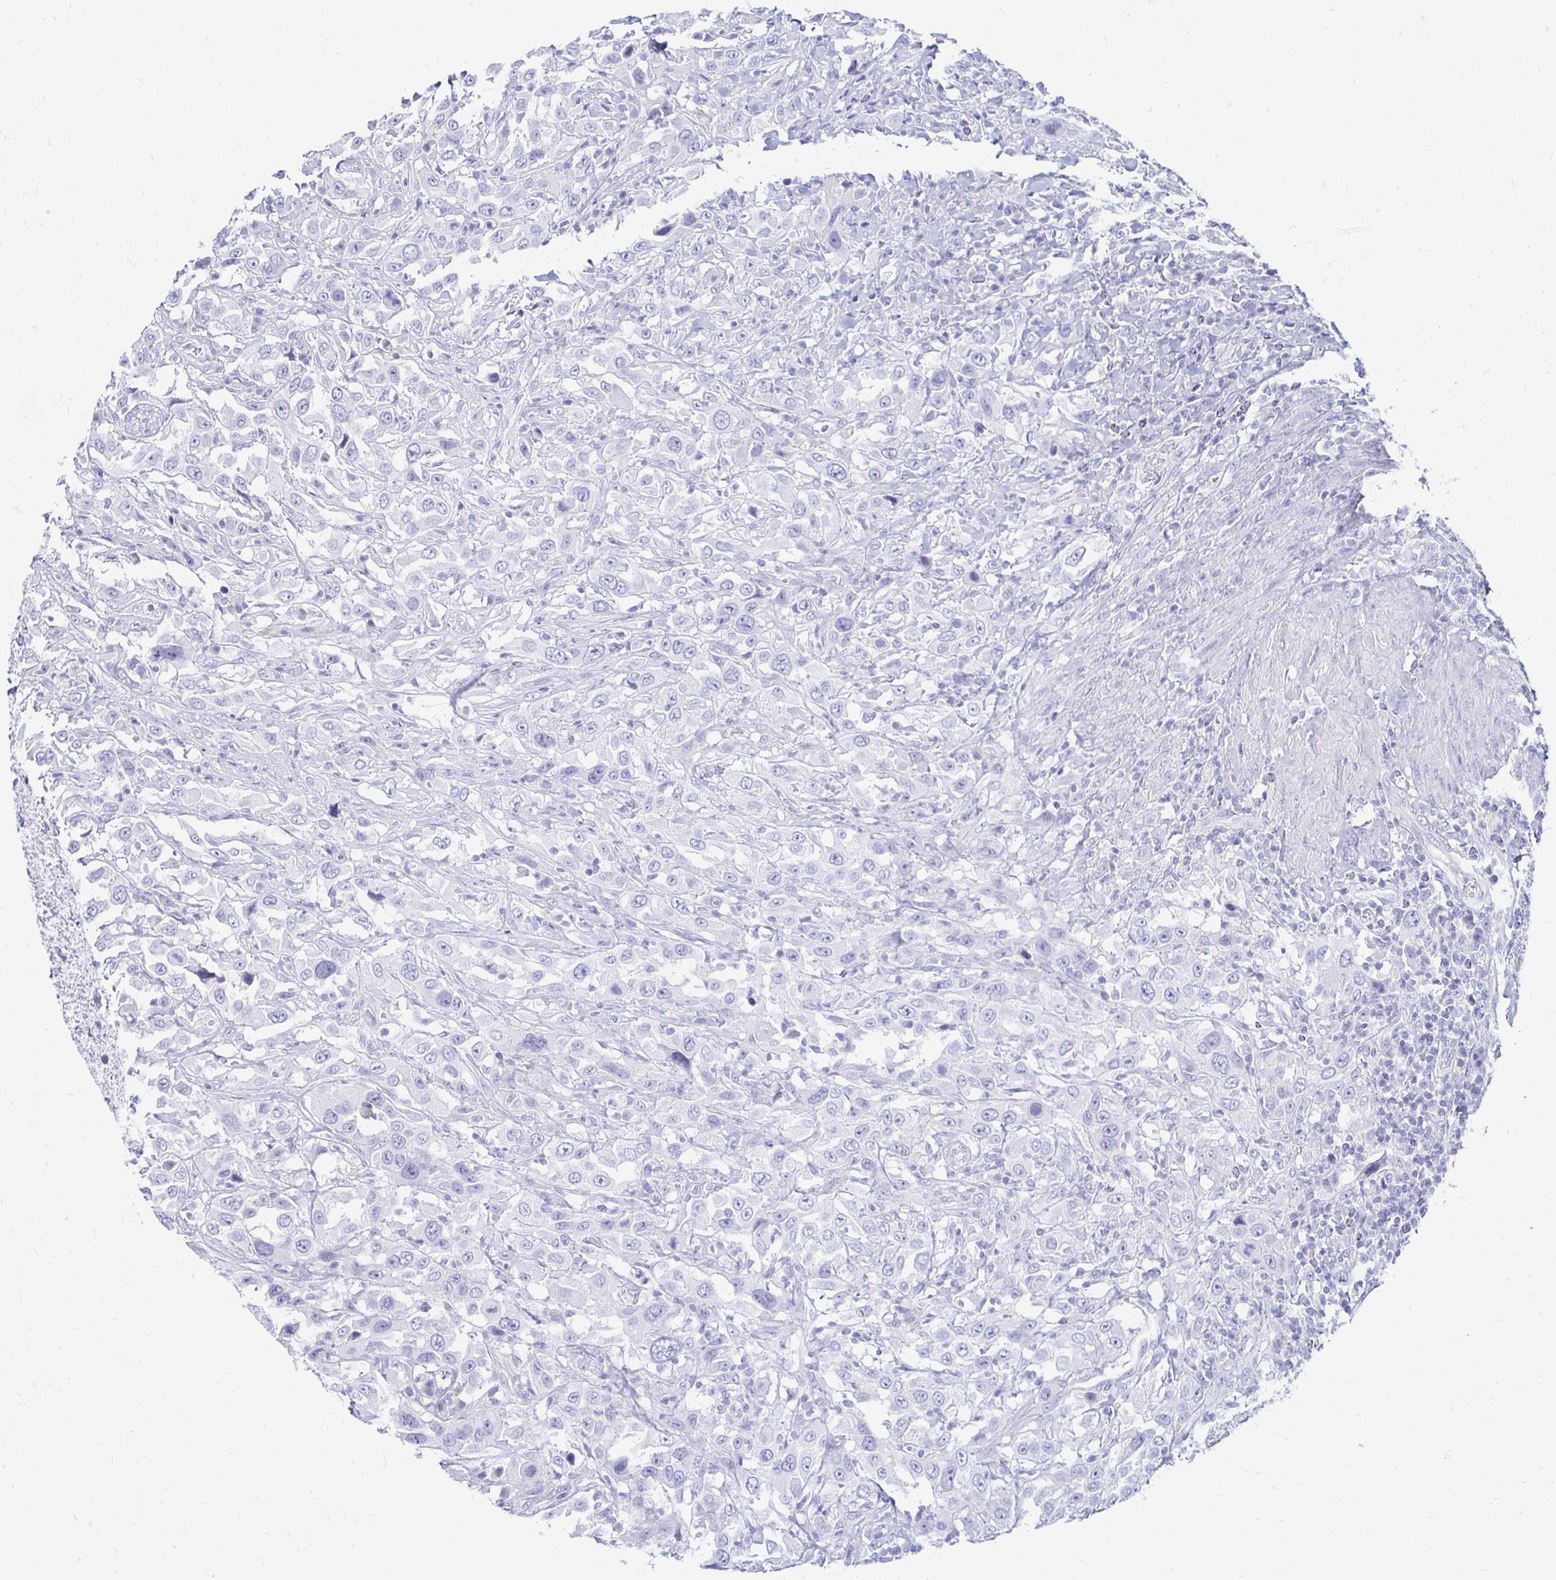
{"staining": {"intensity": "negative", "quantity": "none", "location": "none"}, "tissue": "urothelial cancer", "cell_type": "Tumor cells", "image_type": "cancer", "snomed": [{"axis": "morphology", "description": "Urothelial carcinoma, High grade"}, {"axis": "topography", "description": "Urinary bladder"}], "caption": "IHC of human high-grade urothelial carcinoma shows no expression in tumor cells. (DAB immunohistochemistry (IHC), high magnification).", "gene": "PEG10", "patient": {"sex": "male", "age": 61}}